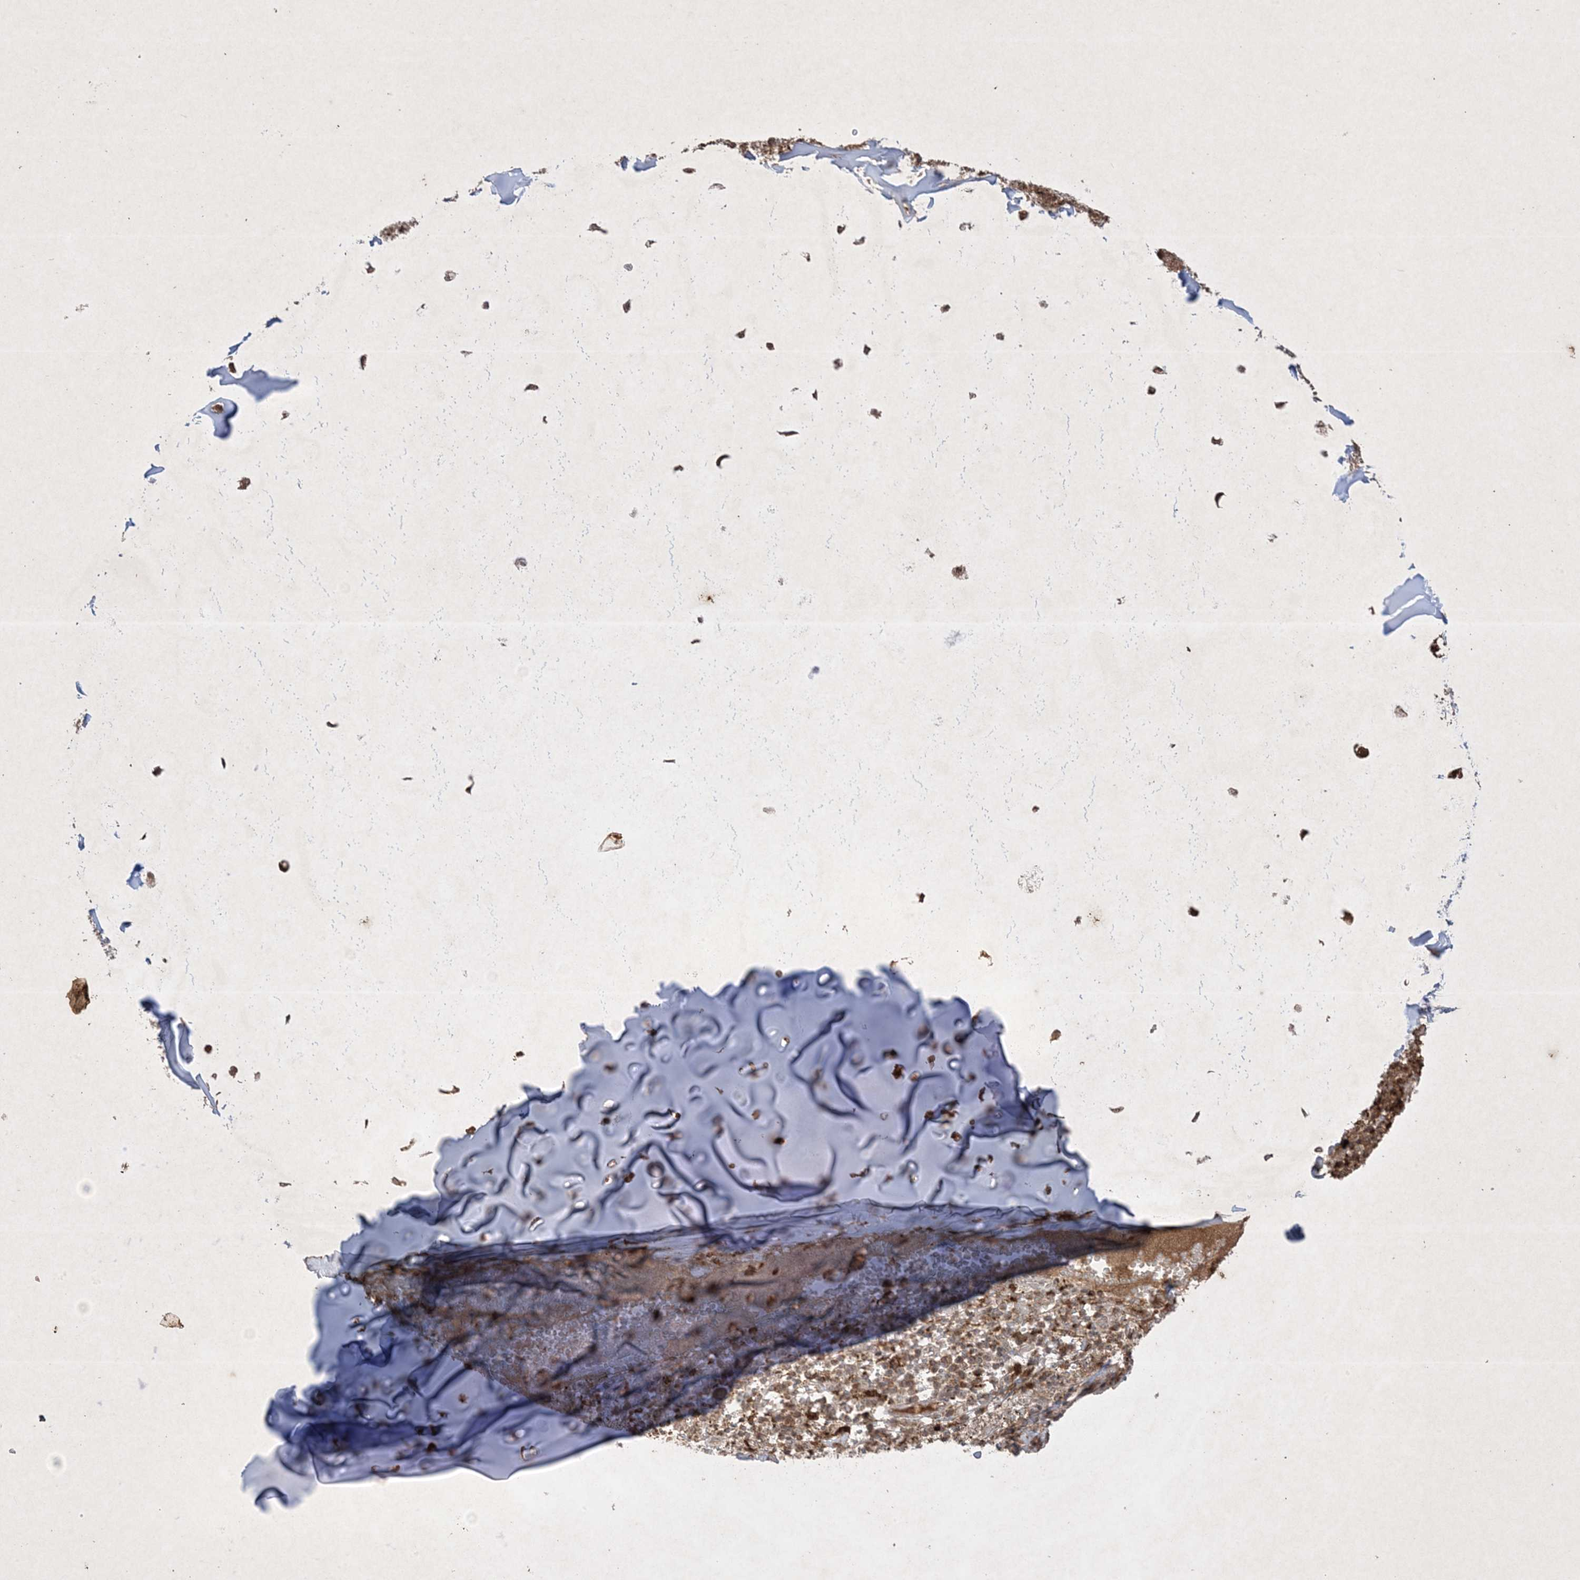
{"staining": {"intensity": "moderate", "quantity": "25%-75%", "location": "cytoplasmic/membranous,nuclear"}, "tissue": "soft tissue", "cell_type": "Chondrocytes", "image_type": "normal", "snomed": [{"axis": "morphology", "description": "Normal tissue, NOS"}, {"axis": "morphology", "description": "Basal cell carcinoma"}, {"axis": "topography", "description": "Cartilage tissue"}, {"axis": "topography", "description": "Nasopharynx"}, {"axis": "topography", "description": "Oral tissue"}], "caption": "Moderate cytoplasmic/membranous,nuclear positivity is identified in about 25%-75% of chondrocytes in unremarkable soft tissue.", "gene": "PTK6", "patient": {"sex": "female", "age": 77}}